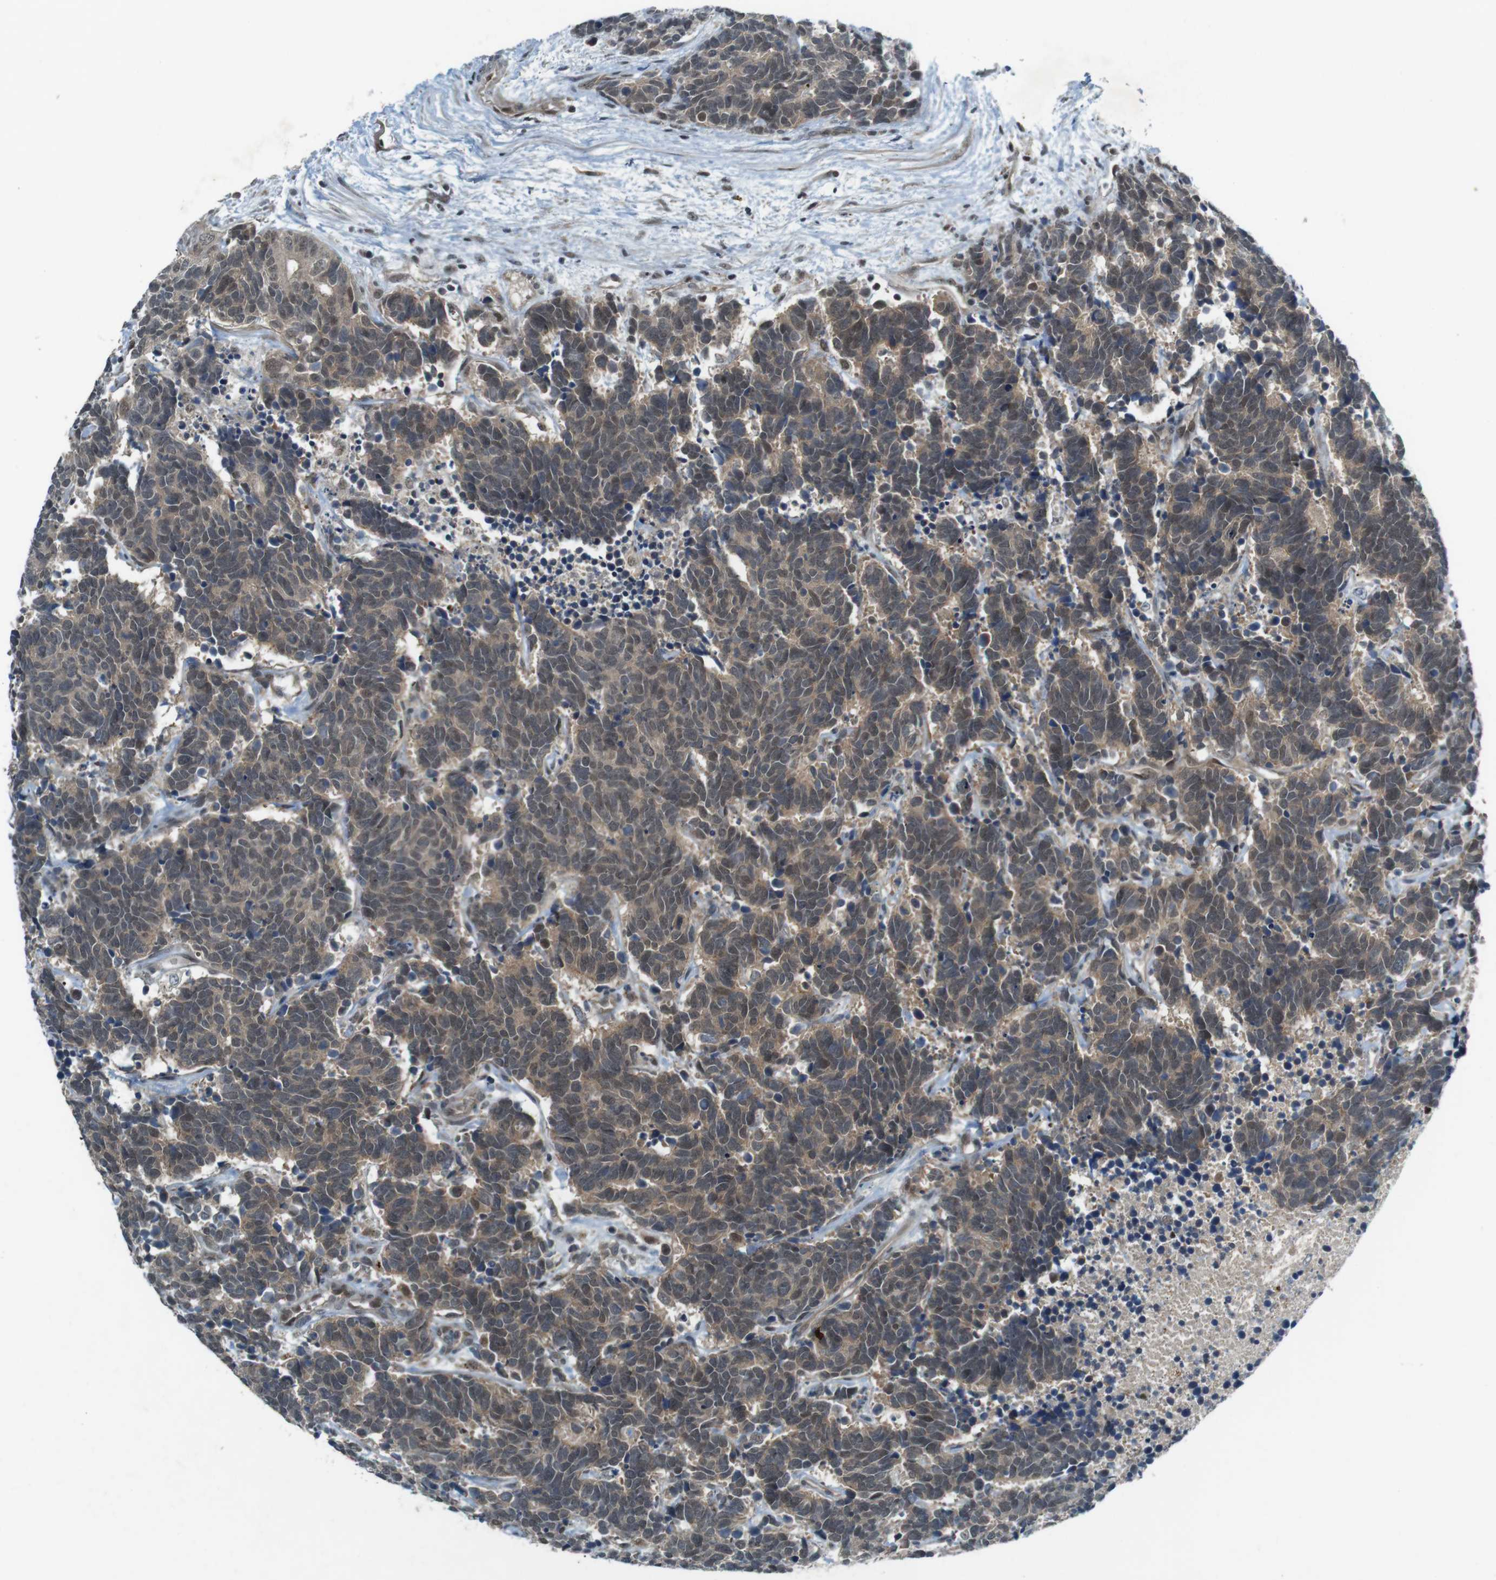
{"staining": {"intensity": "weak", "quantity": ">75%", "location": "cytoplasmic/membranous,nuclear"}, "tissue": "carcinoid", "cell_type": "Tumor cells", "image_type": "cancer", "snomed": [{"axis": "morphology", "description": "Carcinoma, NOS"}, {"axis": "morphology", "description": "Carcinoid, malignant, NOS"}, {"axis": "topography", "description": "Urinary bladder"}], "caption": "Immunohistochemical staining of human carcinoid exhibits weak cytoplasmic/membranous and nuclear protein staining in about >75% of tumor cells. (Stains: DAB in brown, nuclei in blue, Microscopy: brightfield microscopy at high magnification).", "gene": "MAPKAPK5", "patient": {"sex": "male", "age": 57}}